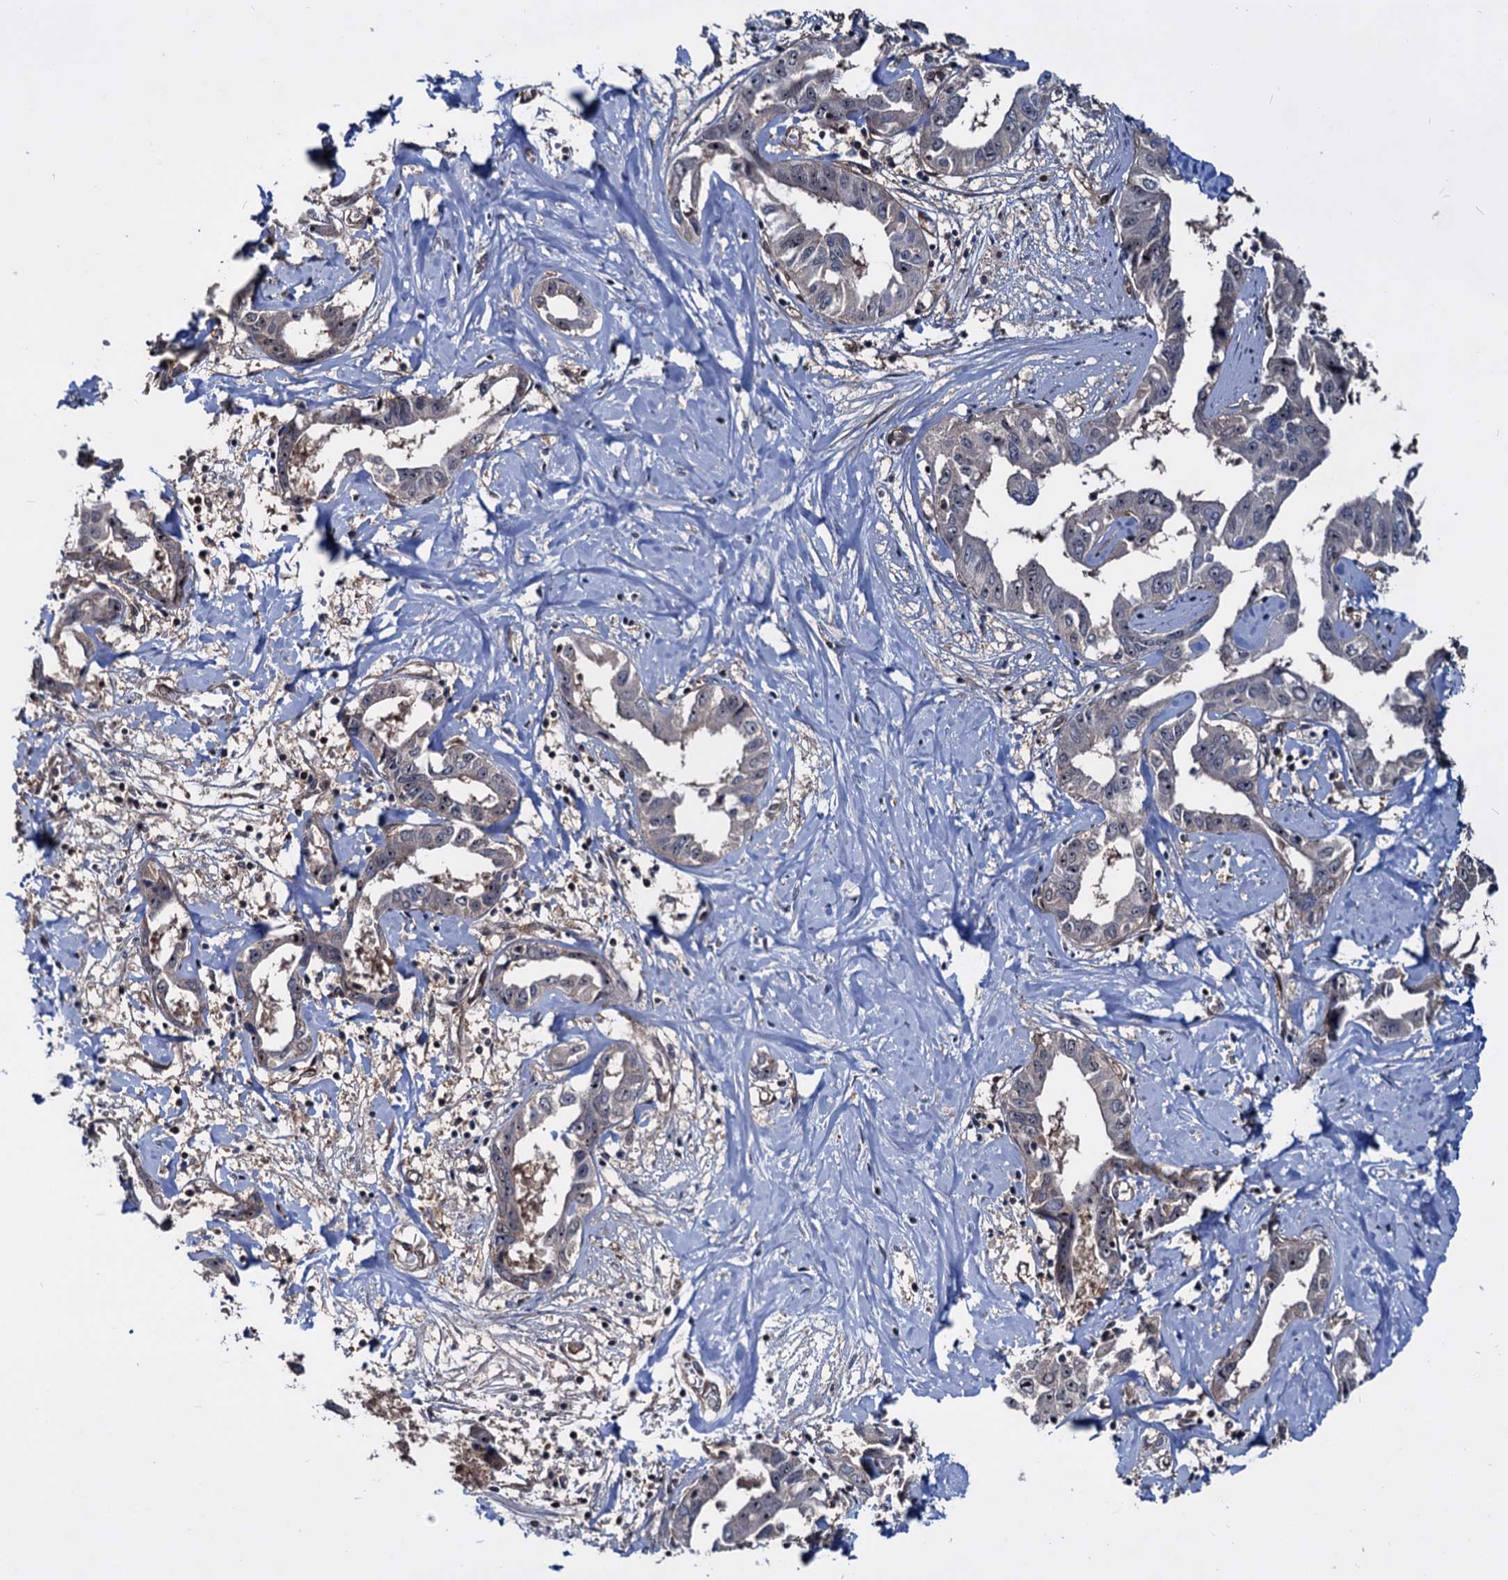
{"staining": {"intensity": "negative", "quantity": "none", "location": "none"}, "tissue": "liver cancer", "cell_type": "Tumor cells", "image_type": "cancer", "snomed": [{"axis": "morphology", "description": "Cholangiocarcinoma"}, {"axis": "topography", "description": "Liver"}], "caption": "Tumor cells show no significant protein positivity in cholangiocarcinoma (liver). The staining was performed using DAB (3,3'-diaminobenzidine) to visualize the protein expression in brown, while the nuclei were stained in blue with hematoxylin (Magnification: 20x).", "gene": "UBLCP1", "patient": {"sex": "male", "age": 59}}